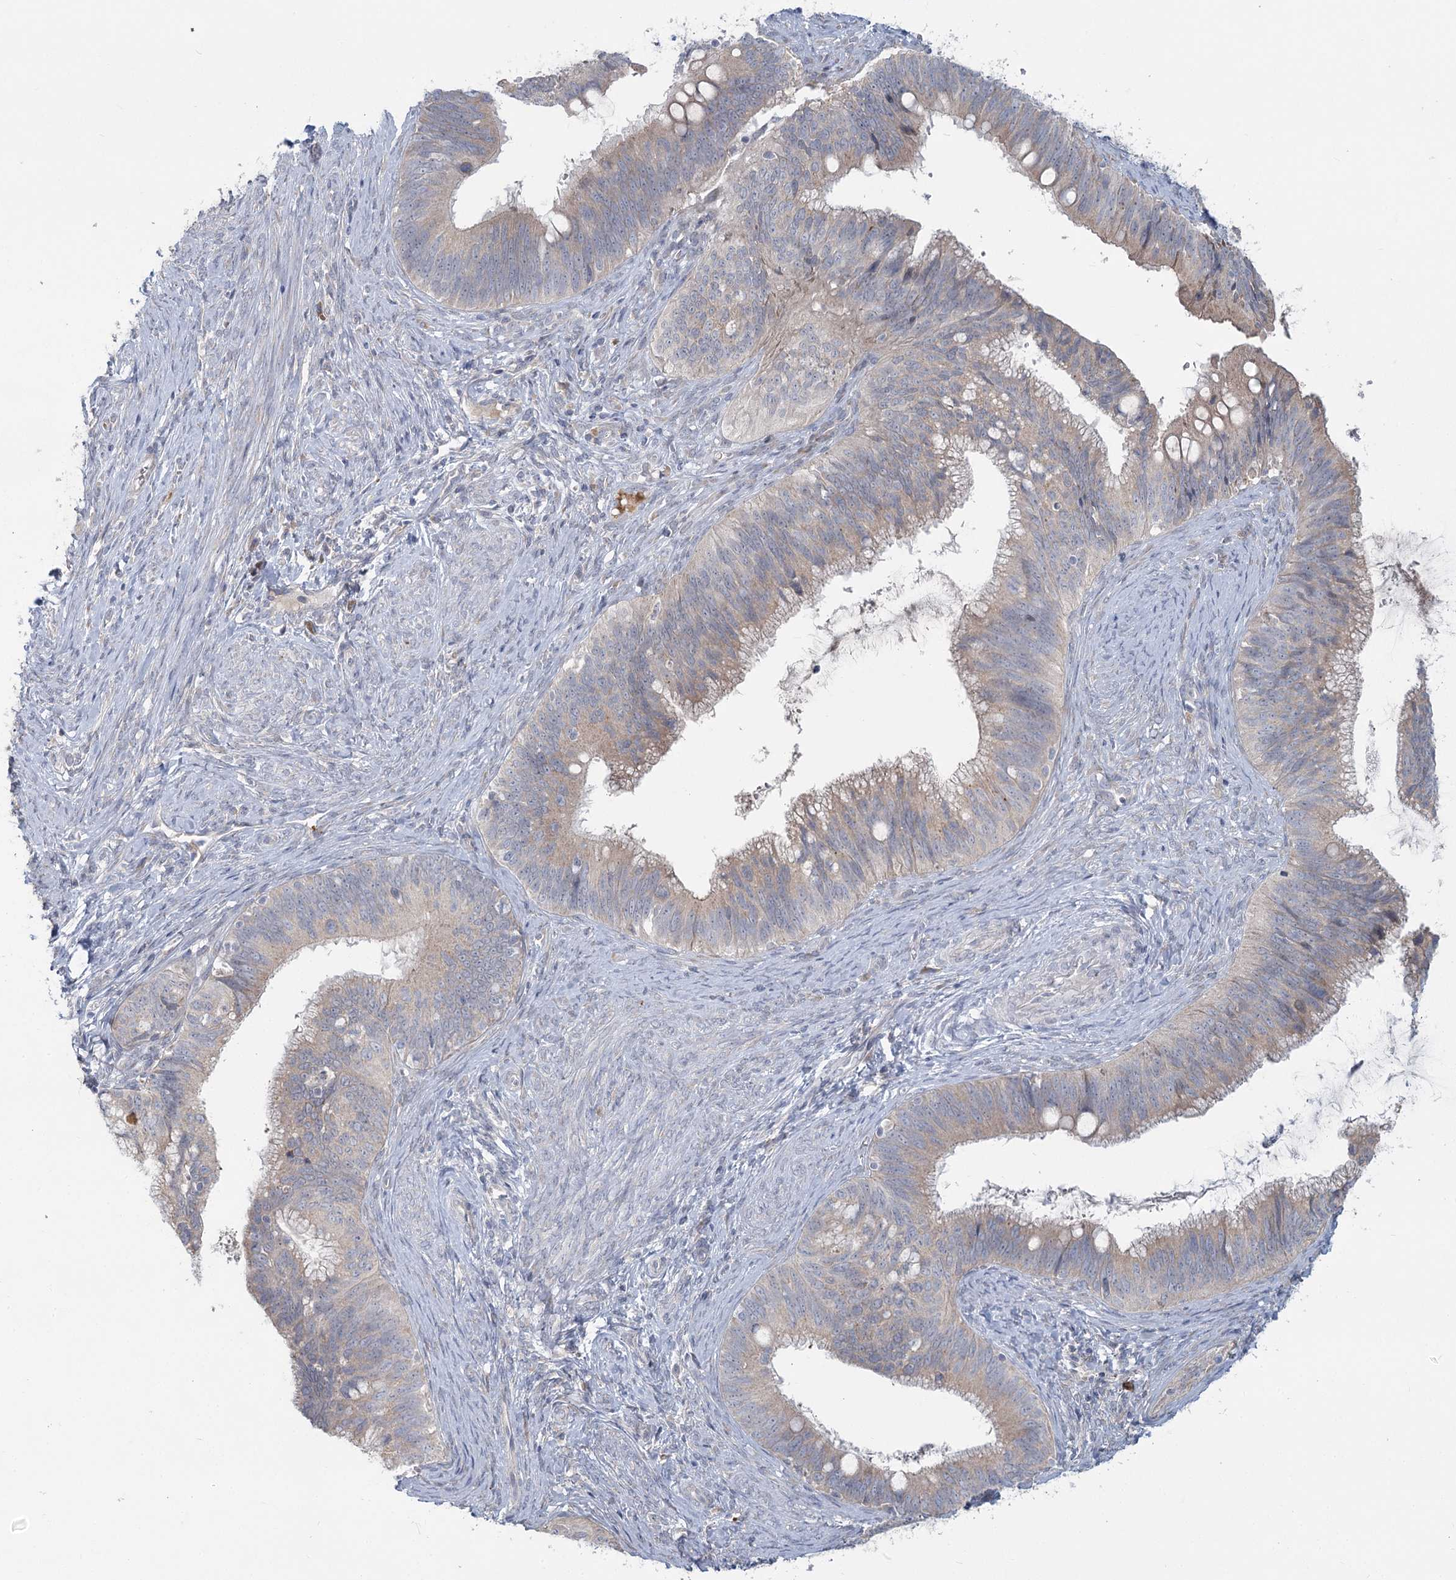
{"staining": {"intensity": "weak", "quantity": "25%-75%", "location": "cytoplasmic/membranous"}, "tissue": "cervical cancer", "cell_type": "Tumor cells", "image_type": "cancer", "snomed": [{"axis": "morphology", "description": "Adenocarcinoma, NOS"}, {"axis": "topography", "description": "Cervix"}], "caption": "A brown stain shows weak cytoplasmic/membranous positivity of a protein in human cervical cancer tumor cells.", "gene": "PLA2G12A", "patient": {"sex": "female", "age": 42}}